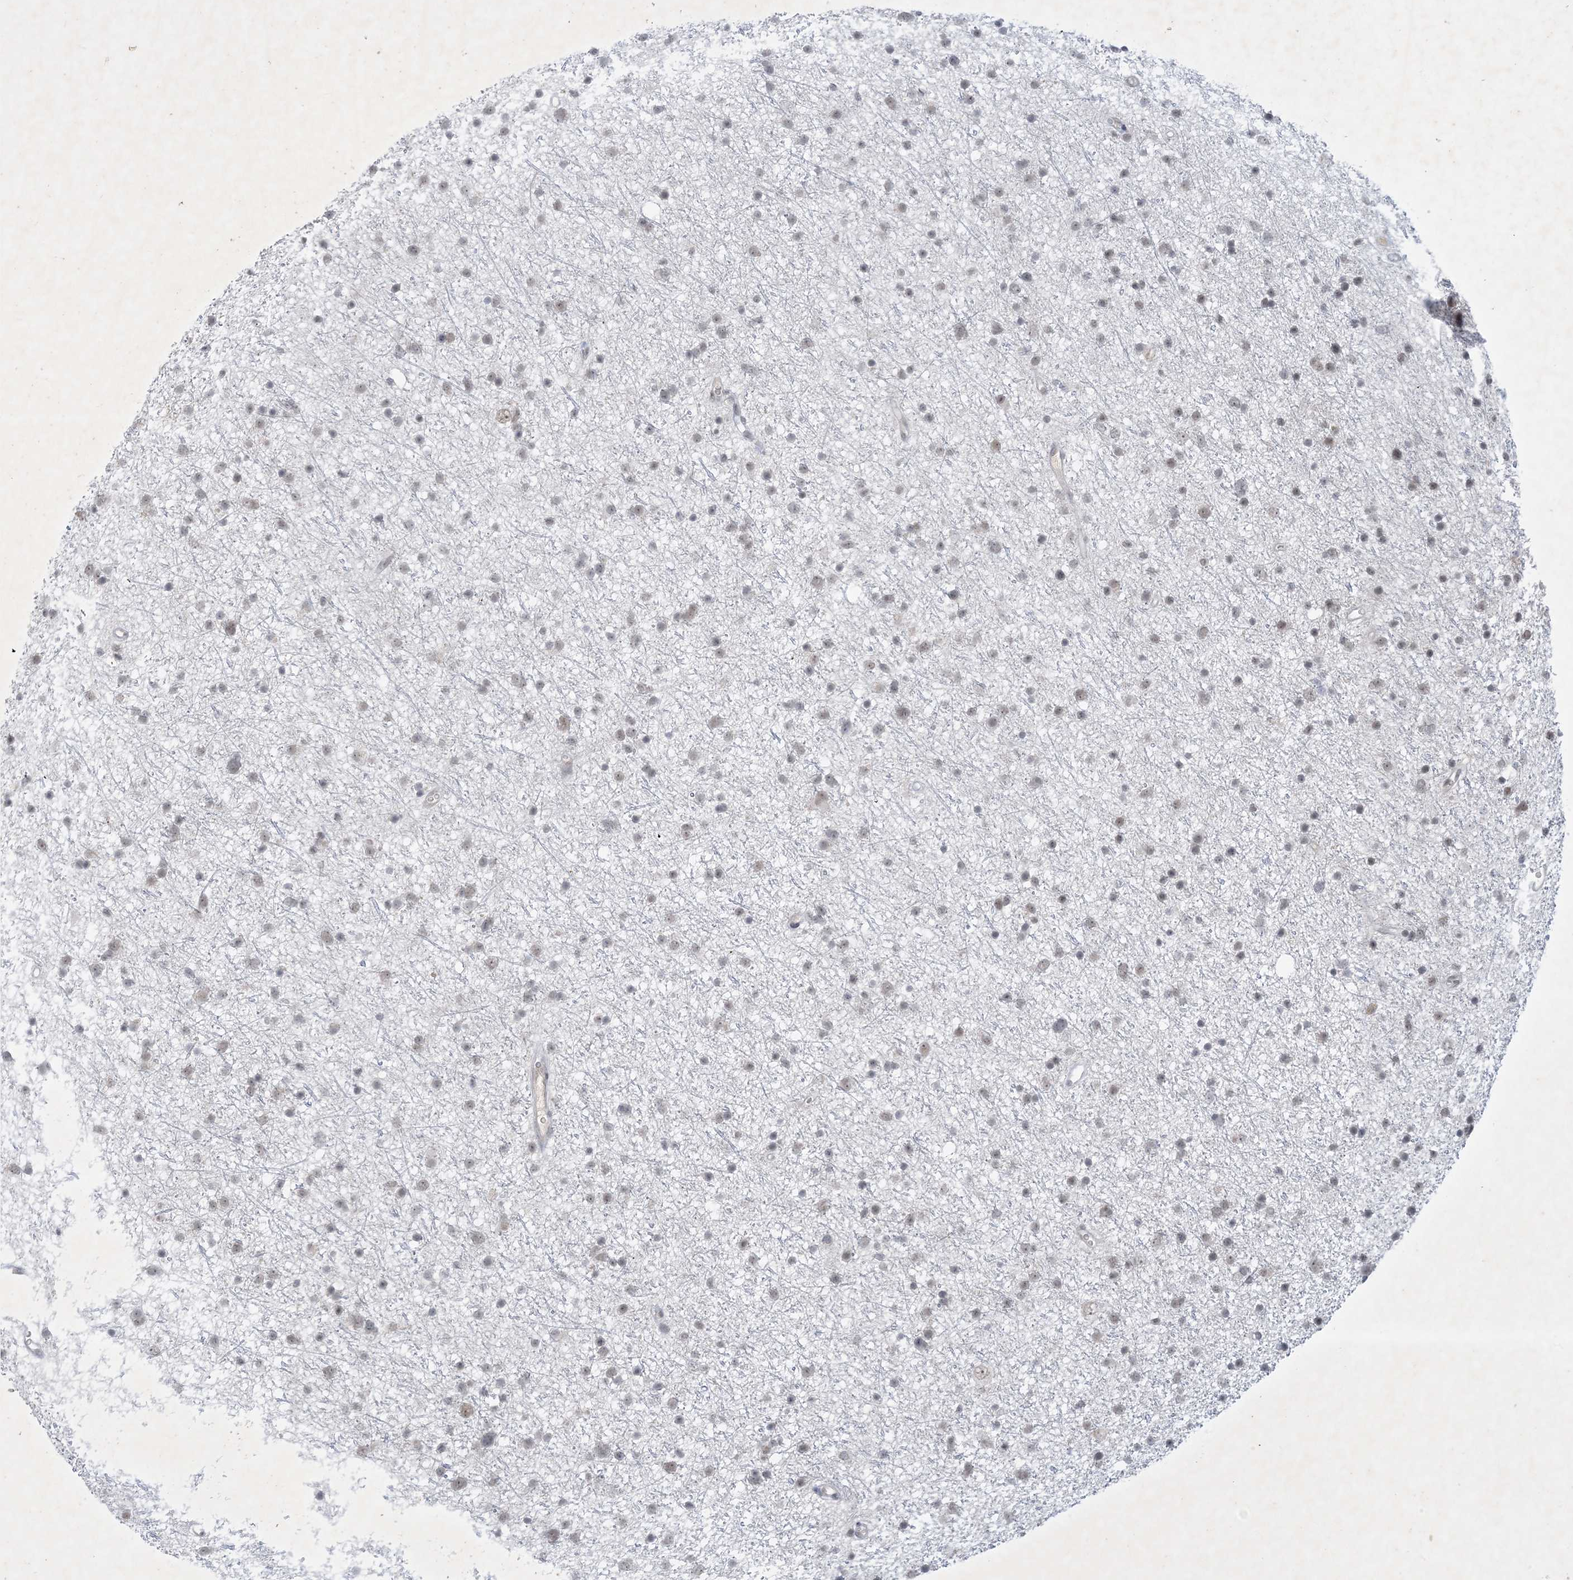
{"staining": {"intensity": "weak", "quantity": "25%-75%", "location": "nuclear"}, "tissue": "glioma", "cell_type": "Tumor cells", "image_type": "cancer", "snomed": [{"axis": "morphology", "description": "Glioma, malignant, Low grade"}, {"axis": "topography", "description": "Cerebral cortex"}], "caption": "The histopathology image displays a brown stain indicating the presence of a protein in the nuclear of tumor cells in glioma.", "gene": "ZNF674", "patient": {"sex": "female", "age": 39}}